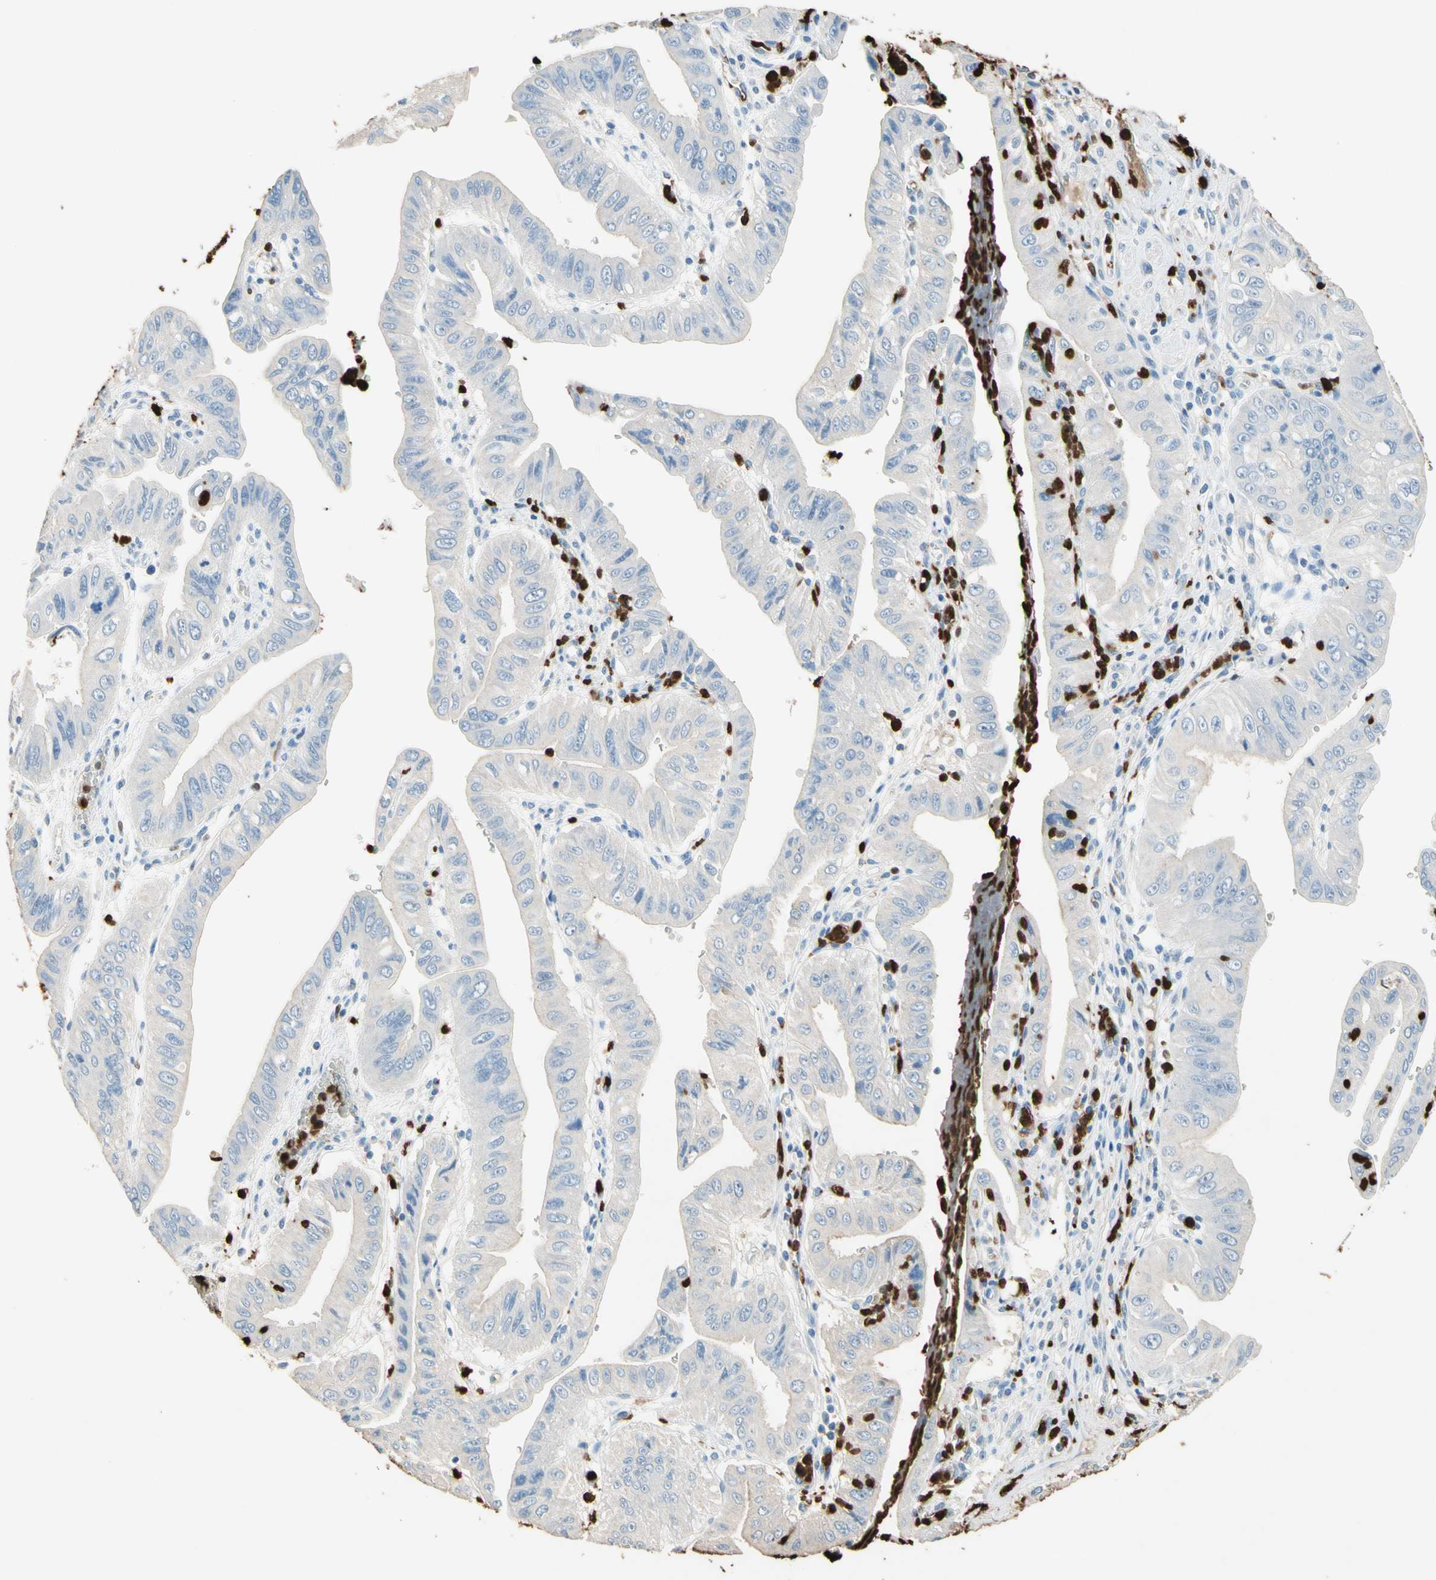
{"staining": {"intensity": "negative", "quantity": "none", "location": "none"}, "tissue": "pancreatic cancer", "cell_type": "Tumor cells", "image_type": "cancer", "snomed": [{"axis": "morphology", "description": "Normal tissue, NOS"}, {"axis": "topography", "description": "Lymph node"}], "caption": "Tumor cells are negative for protein expression in human pancreatic cancer.", "gene": "NFKBIZ", "patient": {"sex": "male", "age": 50}}